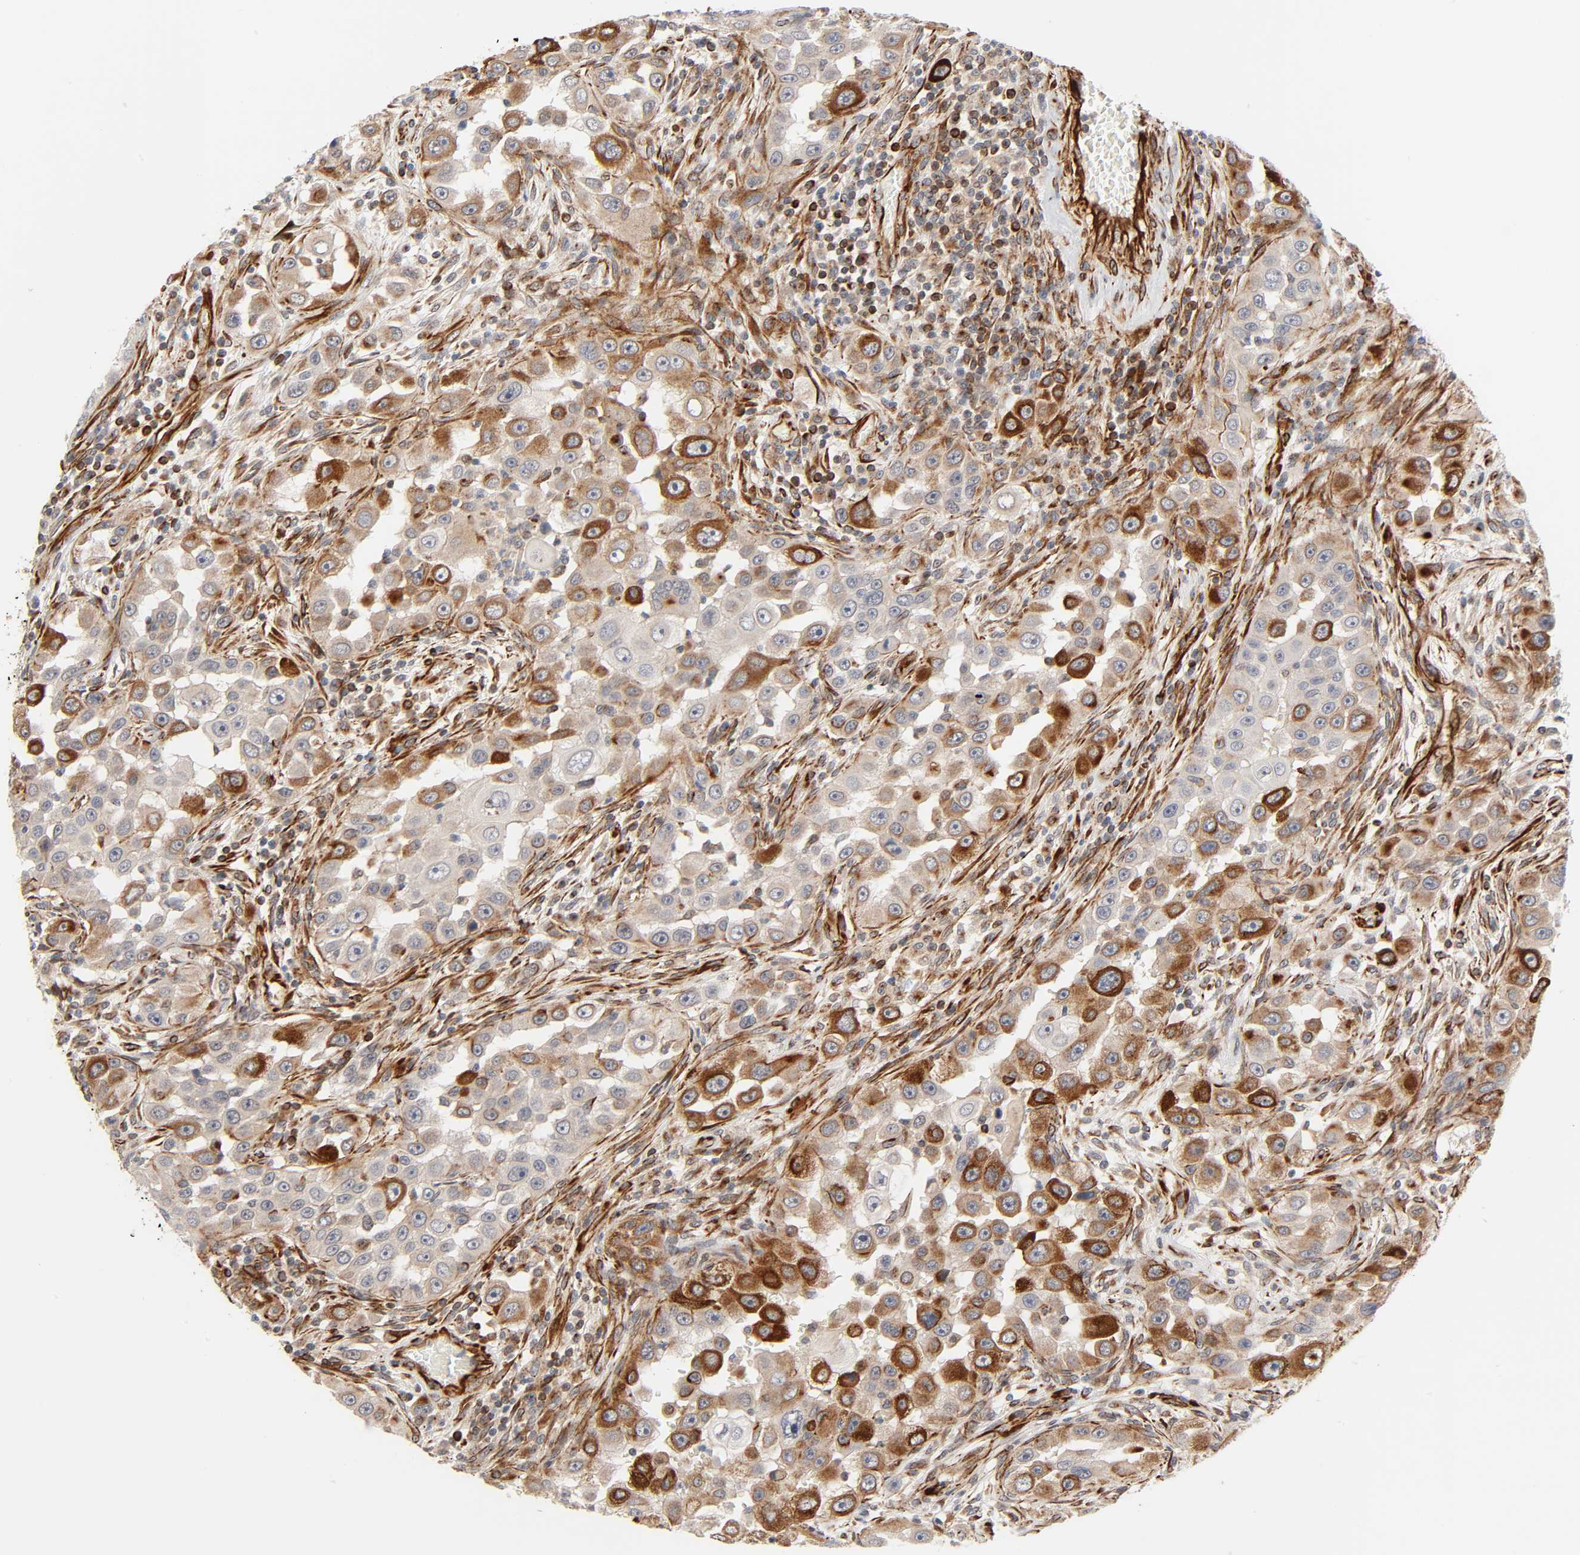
{"staining": {"intensity": "strong", "quantity": ">75%", "location": "cytoplasmic/membranous"}, "tissue": "head and neck cancer", "cell_type": "Tumor cells", "image_type": "cancer", "snomed": [{"axis": "morphology", "description": "Carcinoma, NOS"}, {"axis": "topography", "description": "Head-Neck"}], "caption": "Immunohistochemistry (DAB) staining of head and neck cancer displays strong cytoplasmic/membranous protein expression in approximately >75% of tumor cells. (IHC, brightfield microscopy, high magnification).", "gene": "REEP6", "patient": {"sex": "male", "age": 87}}